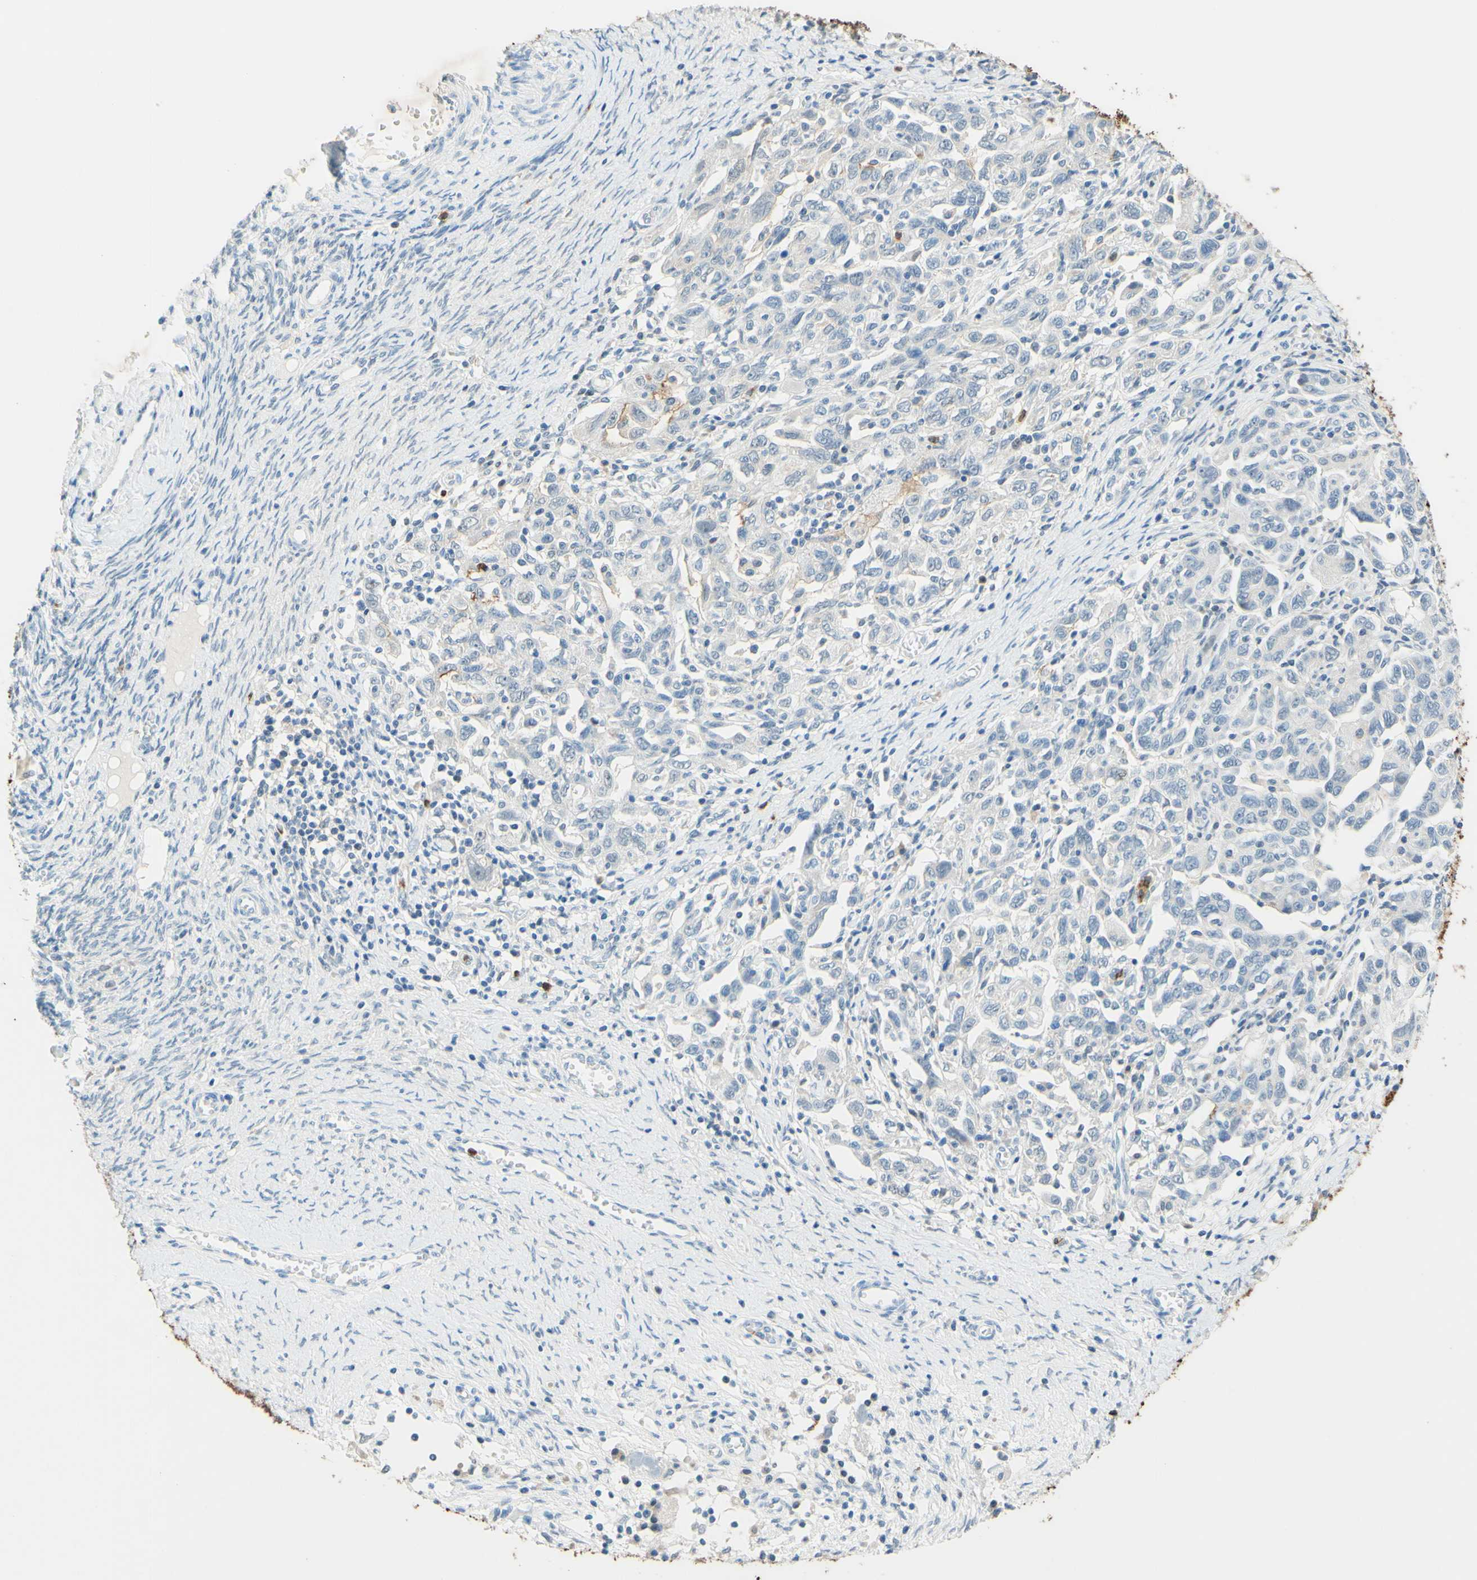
{"staining": {"intensity": "moderate", "quantity": "<25%", "location": "cytoplasmic/membranous"}, "tissue": "ovarian cancer", "cell_type": "Tumor cells", "image_type": "cancer", "snomed": [{"axis": "morphology", "description": "Carcinoma, NOS"}, {"axis": "morphology", "description": "Cystadenocarcinoma, serous, NOS"}, {"axis": "topography", "description": "Ovary"}], "caption": "IHC (DAB (3,3'-diaminobenzidine)) staining of human ovarian cancer reveals moderate cytoplasmic/membranous protein positivity in about <25% of tumor cells.", "gene": "TREM2", "patient": {"sex": "female", "age": 69}}